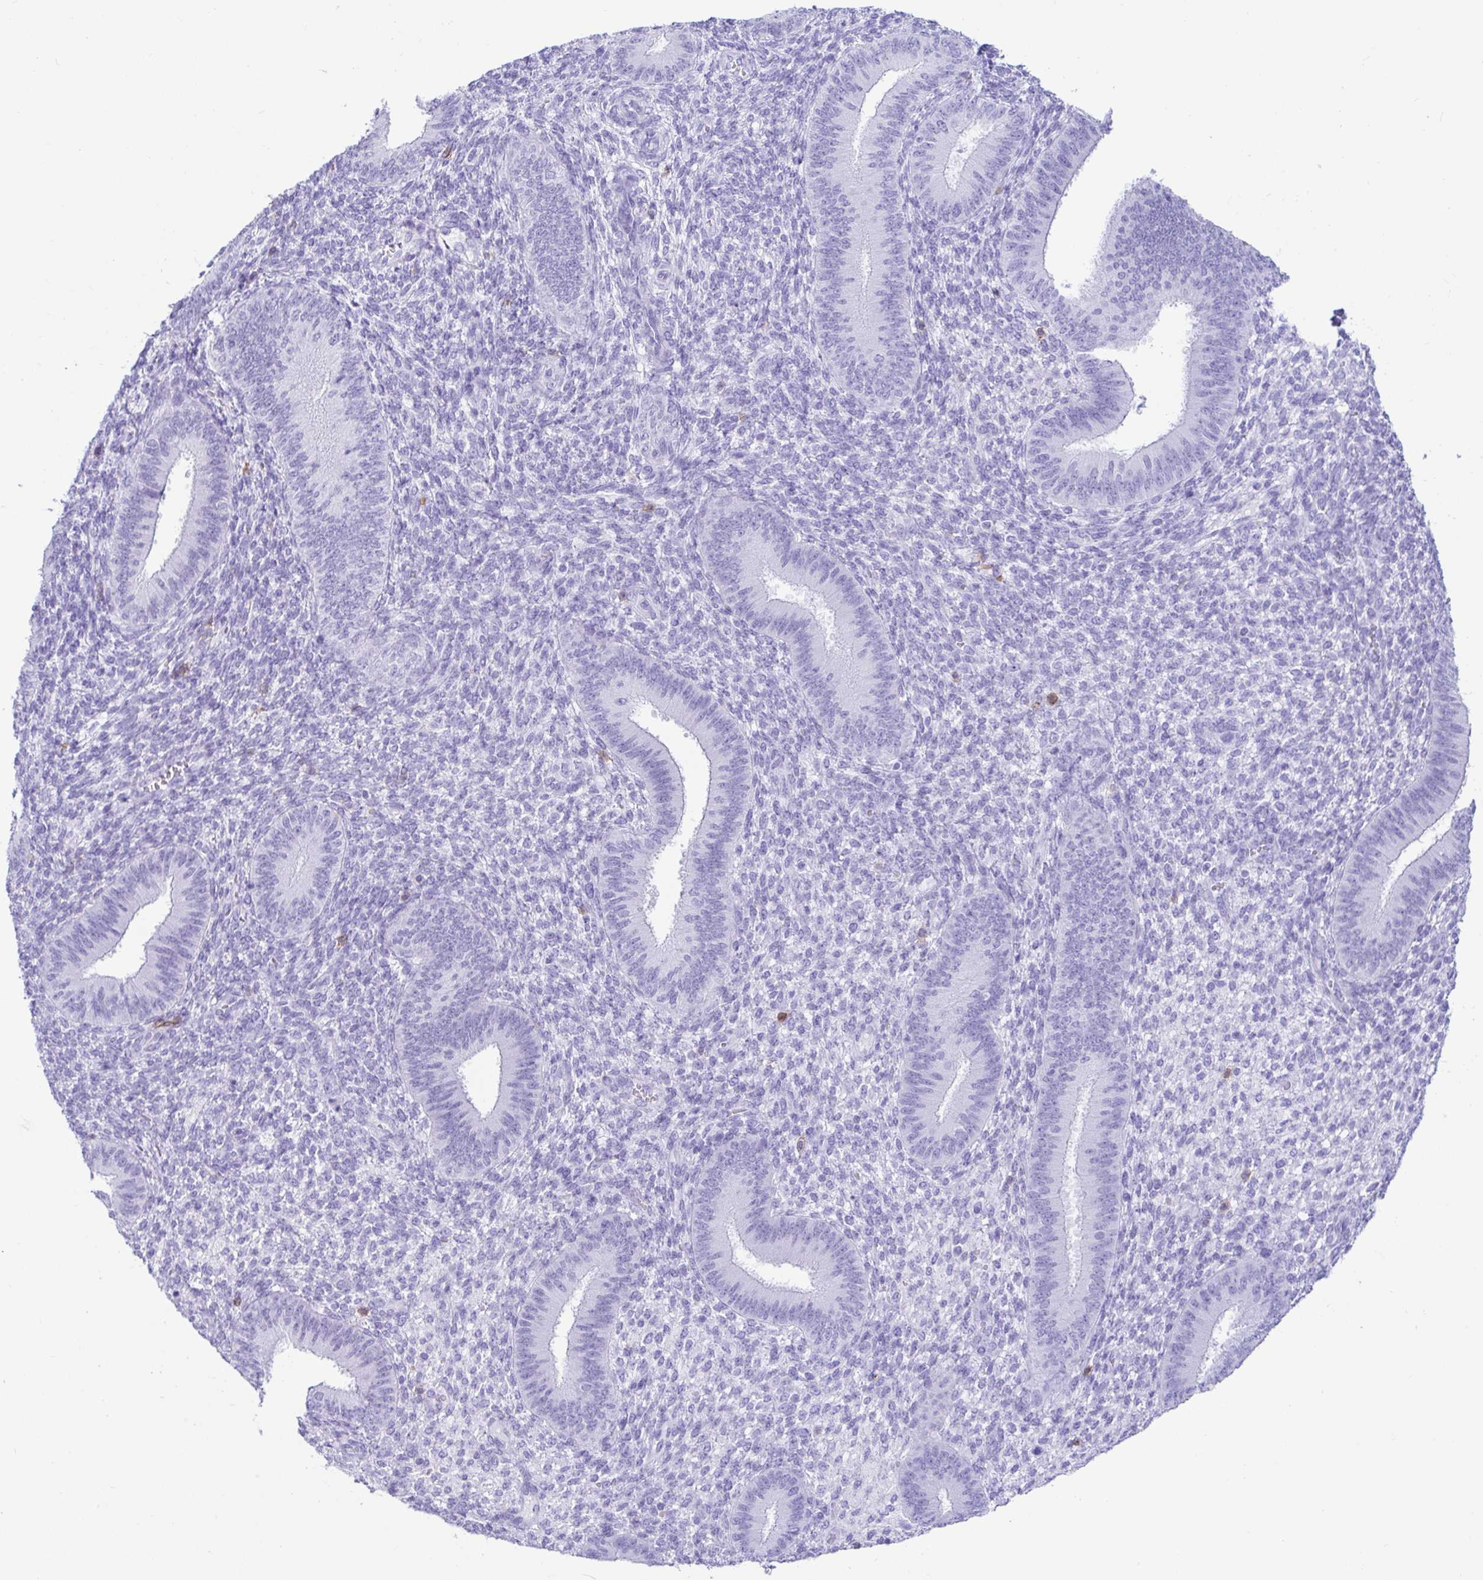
{"staining": {"intensity": "negative", "quantity": "none", "location": "none"}, "tissue": "endometrium", "cell_type": "Cells in endometrial stroma", "image_type": "normal", "snomed": [{"axis": "morphology", "description": "Normal tissue, NOS"}, {"axis": "topography", "description": "Endometrium"}], "caption": "High power microscopy image of an immunohistochemistry (IHC) photomicrograph of unremarkable endometrium, revealing no significant positivity in cells in endometrial stroma.", "gene": "CD5", "patient": {"sex": "female", "age": 39}}